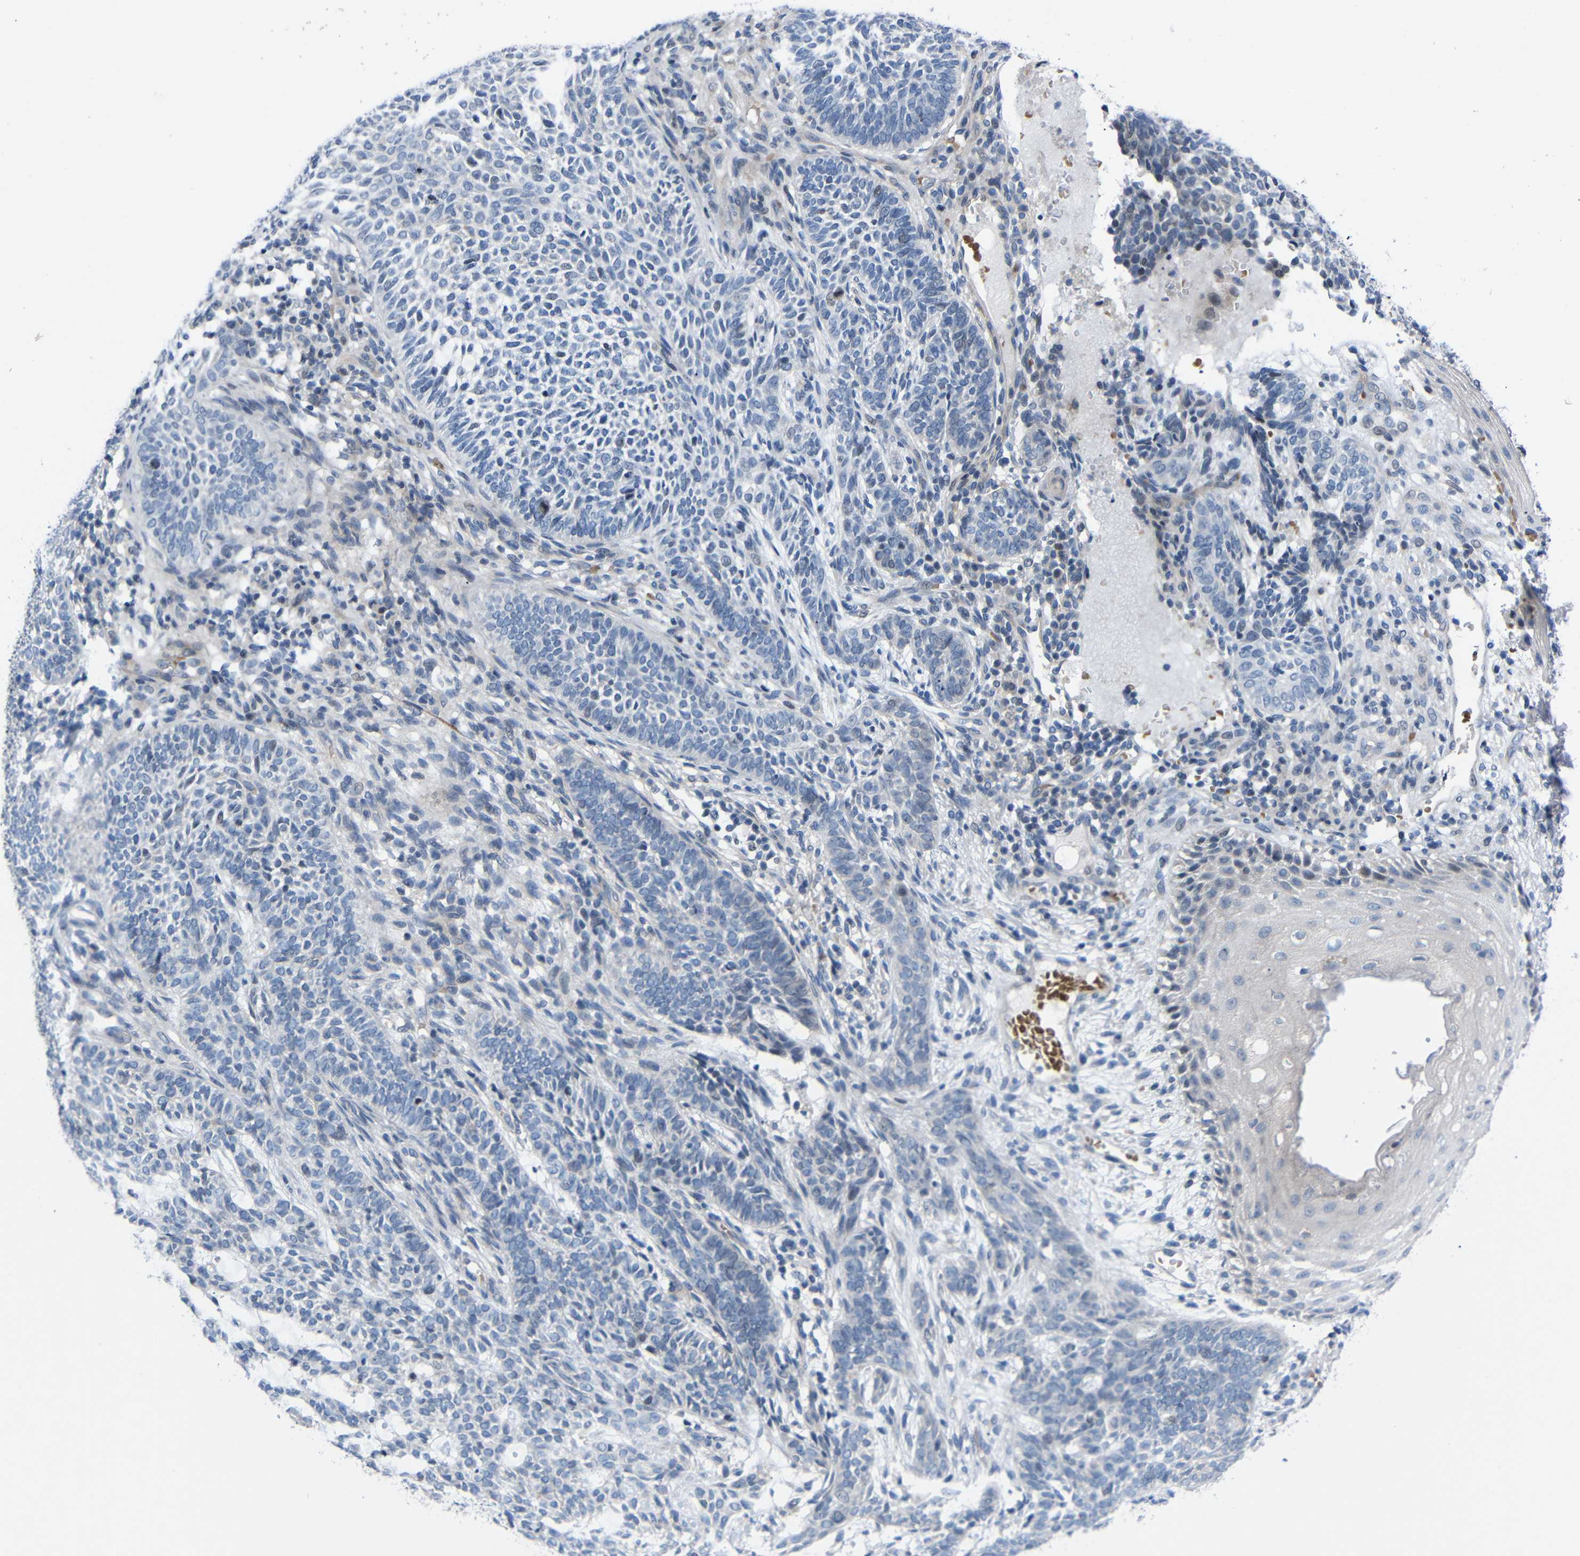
{"staining": {"intensity": "negative", "quantity": "none", "location": "none"}, "tissue": "skin cancer", "cell_type": "Tumor cells", "image_type": "cancer", "snomed": [{"axis": "morphology", "description": "Basal cell carcinoma"}, {"axis": "topography", "description": "Skin"}], "caption": "Tumor cells show no significant staining in basal cell carcinoma (skin).", "gene": "CMTM1", "patient": {"sex": "male", "age": 87}}